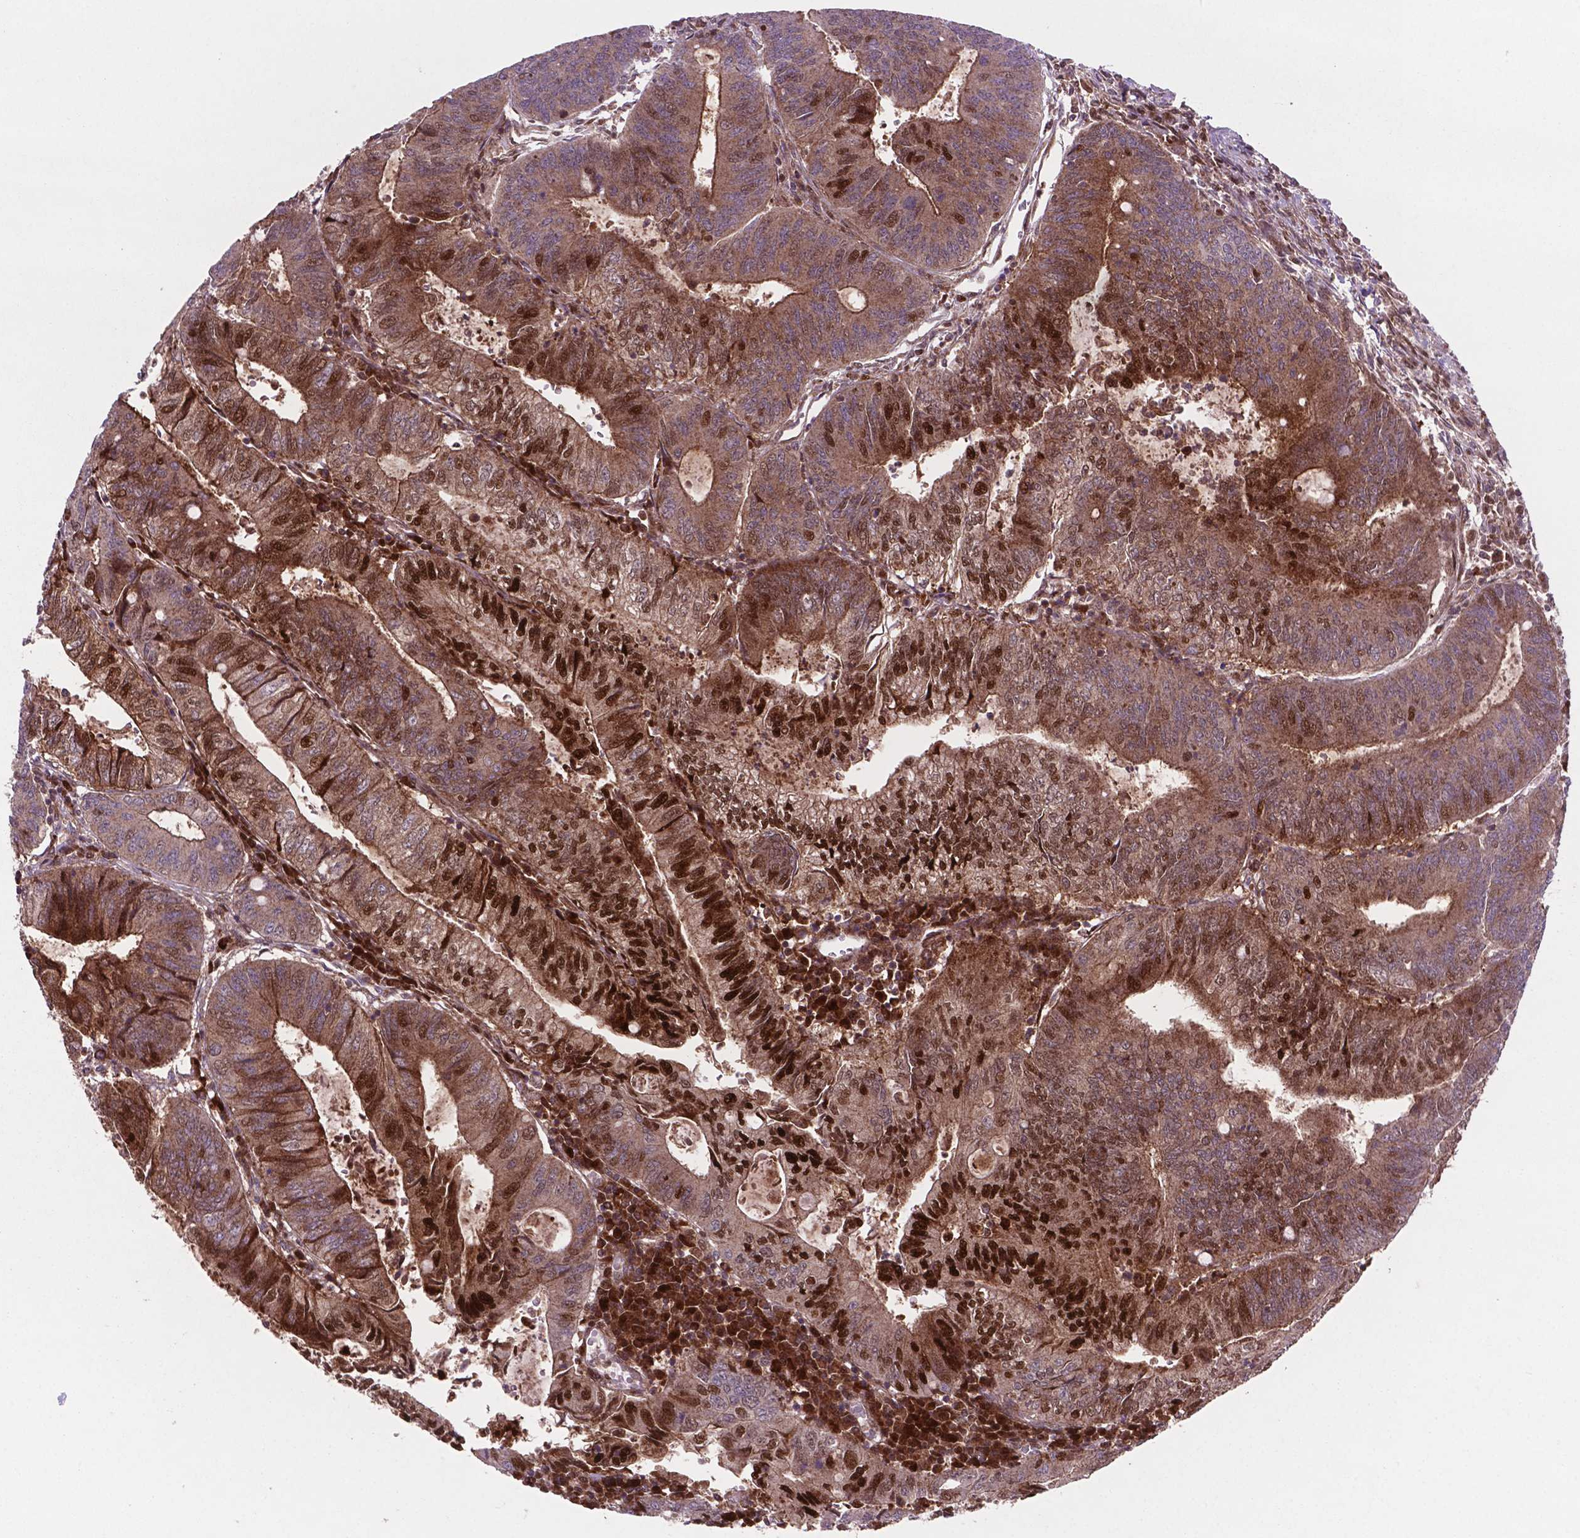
{"staining": {"intensity": "moderate", "quantity": ">75%", "location": "cytoplasmic/membranous"}, "tissue": "colorectal cancer", "cell_type": "Tumor cells", "image_type": "cancer", "snomed": [{"axis": "morphology", "description": "Adenocarcinoma, NOS"}, {"axis": "topography", "description": "Colon"}], "caption": "This is an image of IHC staining of colorectal adenocarcinoma, which shows moderate positivity in the cytoplasmic/membranous of tumor cells.", "gene": "LDHA", "patient": {"sex": "male", "age": 67}}